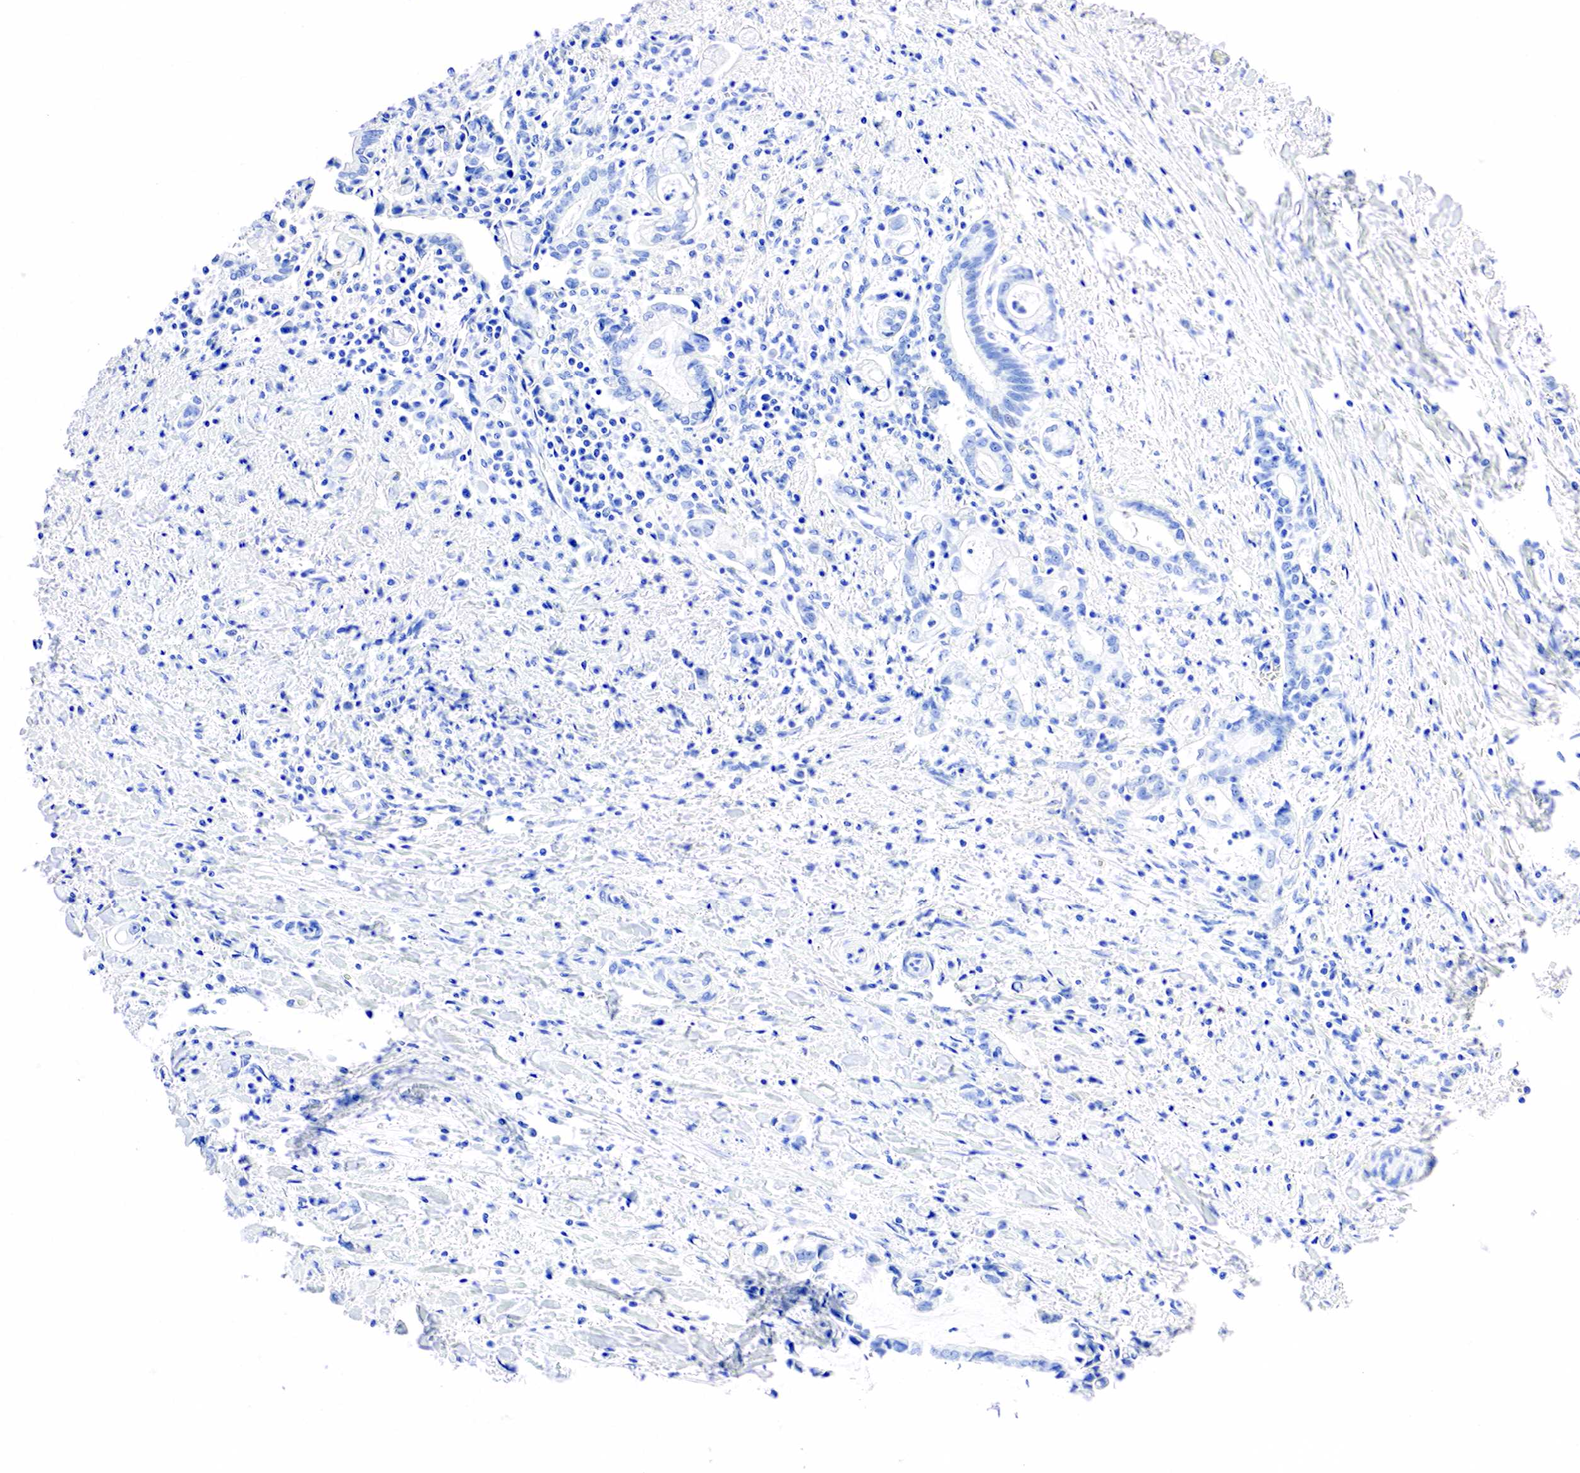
{"staining": {"intensity": "negative", "quantity": "none", "location": "none"}, "tissue": "liver cancer", "cell_type": "Tumor cells", "image_type": "cancer", "snomed": [{"axis": "morphology", "description": "Cholangiocarcinoma"}, {"axis": "topography", "description": "Liver"}], "caption": "IHC micrograph of liver cancer stained for a protein (brown), which exhibits no positivity in tumor cells. The staining was performed using DAB to visualize the protein expression in brown, while the nuclei were stained in blue with hematoxylin (Magnification: 20x).", "gene": "PTH", "patient": {"sex": "male", "age": 57}}